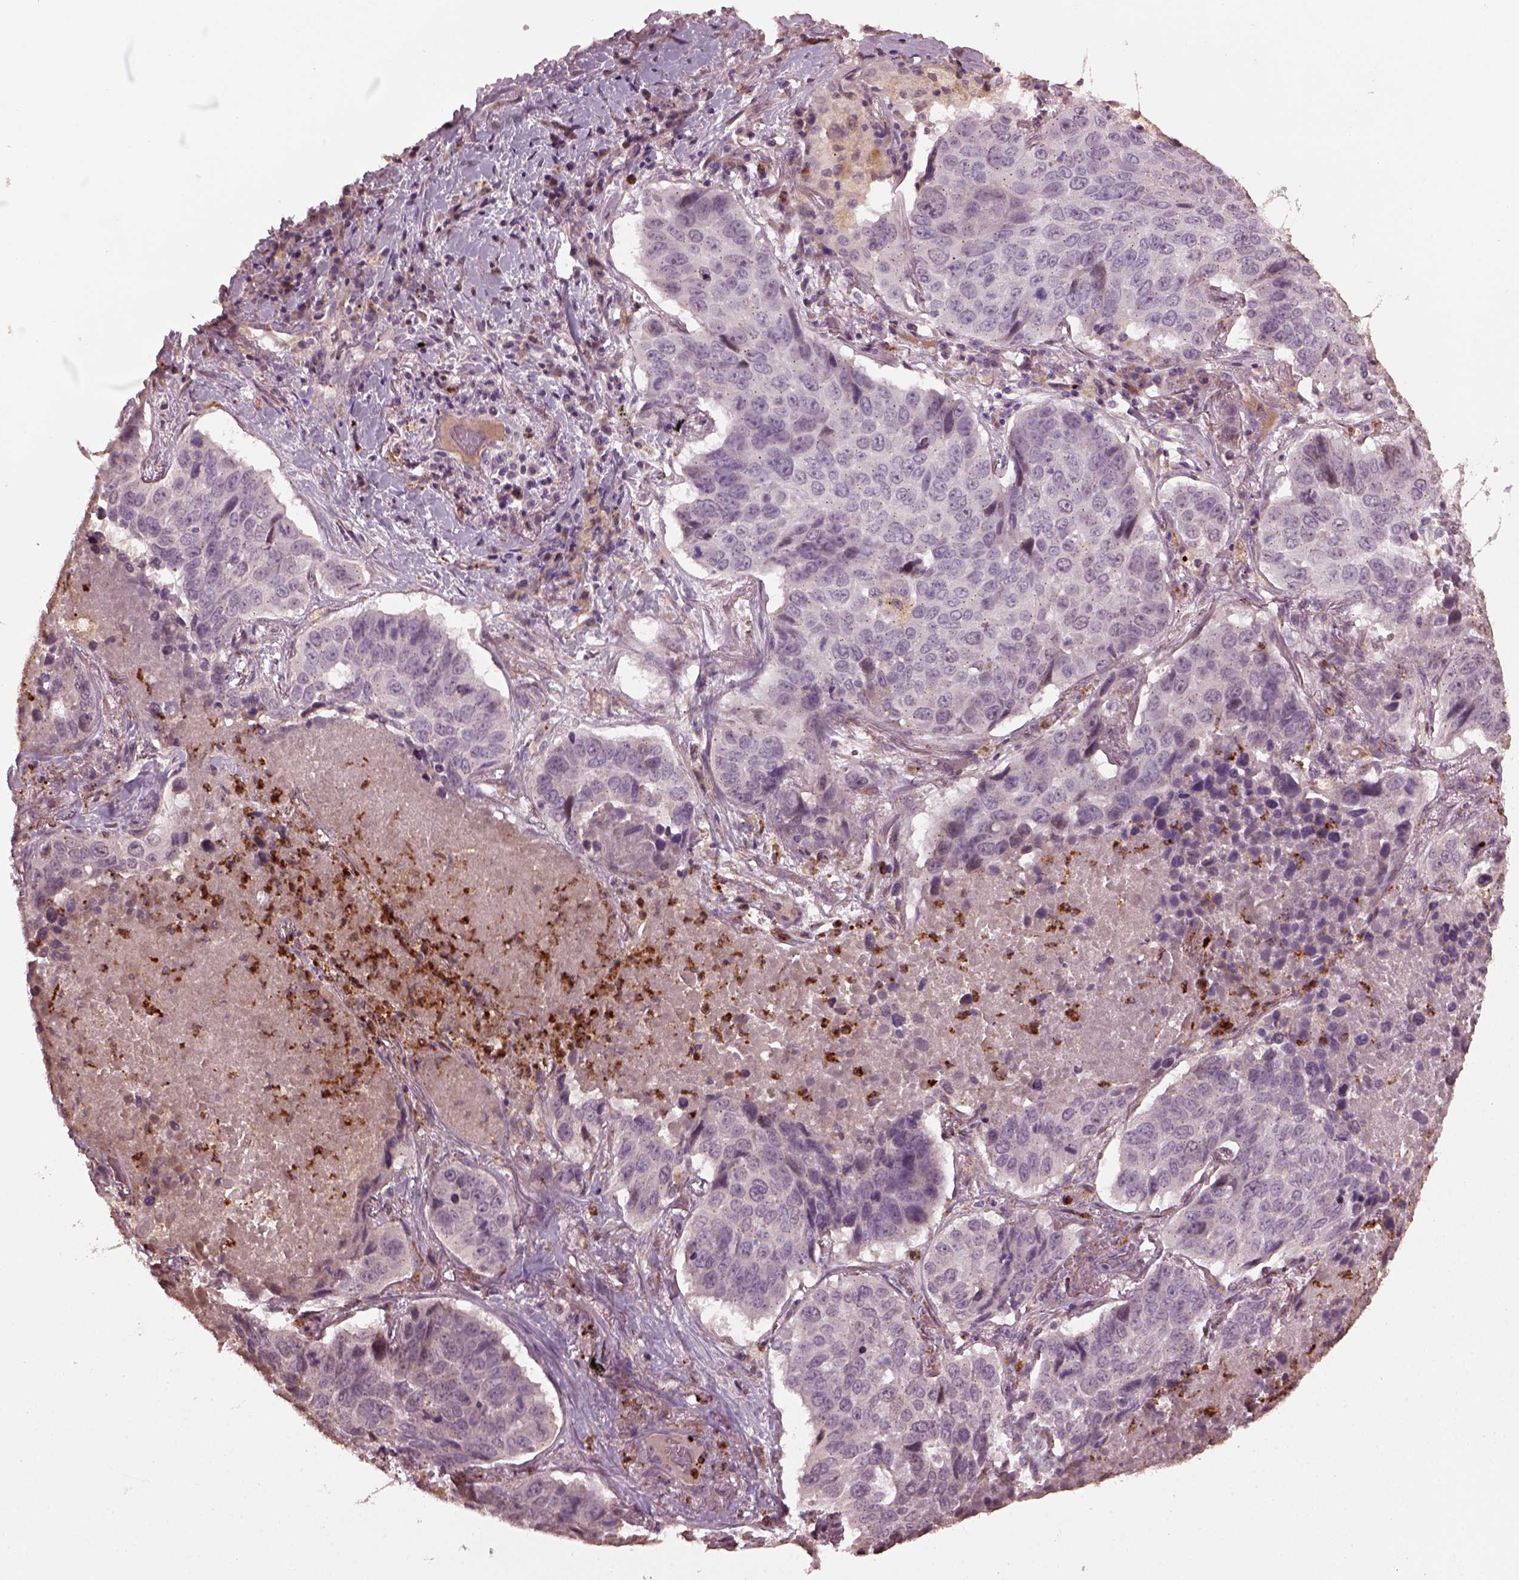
{"staining": {"intensity": "negative", "quantity": "none", "location": "none"}, "tissue": "lung cancer", "cell_type": "Tumor cells", "image_type": "cancer", "snomed": [{"axis": "morphology", "description": "Normal tissue, NOS"}, {"axis": "morphology", "description": "Squamous cell carcinoma, NOS"}, {"axis": "topography", "description": "Bronchus"}, {"axis": "topography", "description": "Lung"}], "caption": "A high-resolution histopathology image shows IHC staining of lung cancer (squamous cell carcinoma), which exhibits no significant positivity in tumor cells. (Brightfield microscopy of DAB (3,3'-diaminobenzidine) immunohistochemistry at high magnification).", "gene": "RUFY3", "patient": {"sex": "male", "age": 64}}